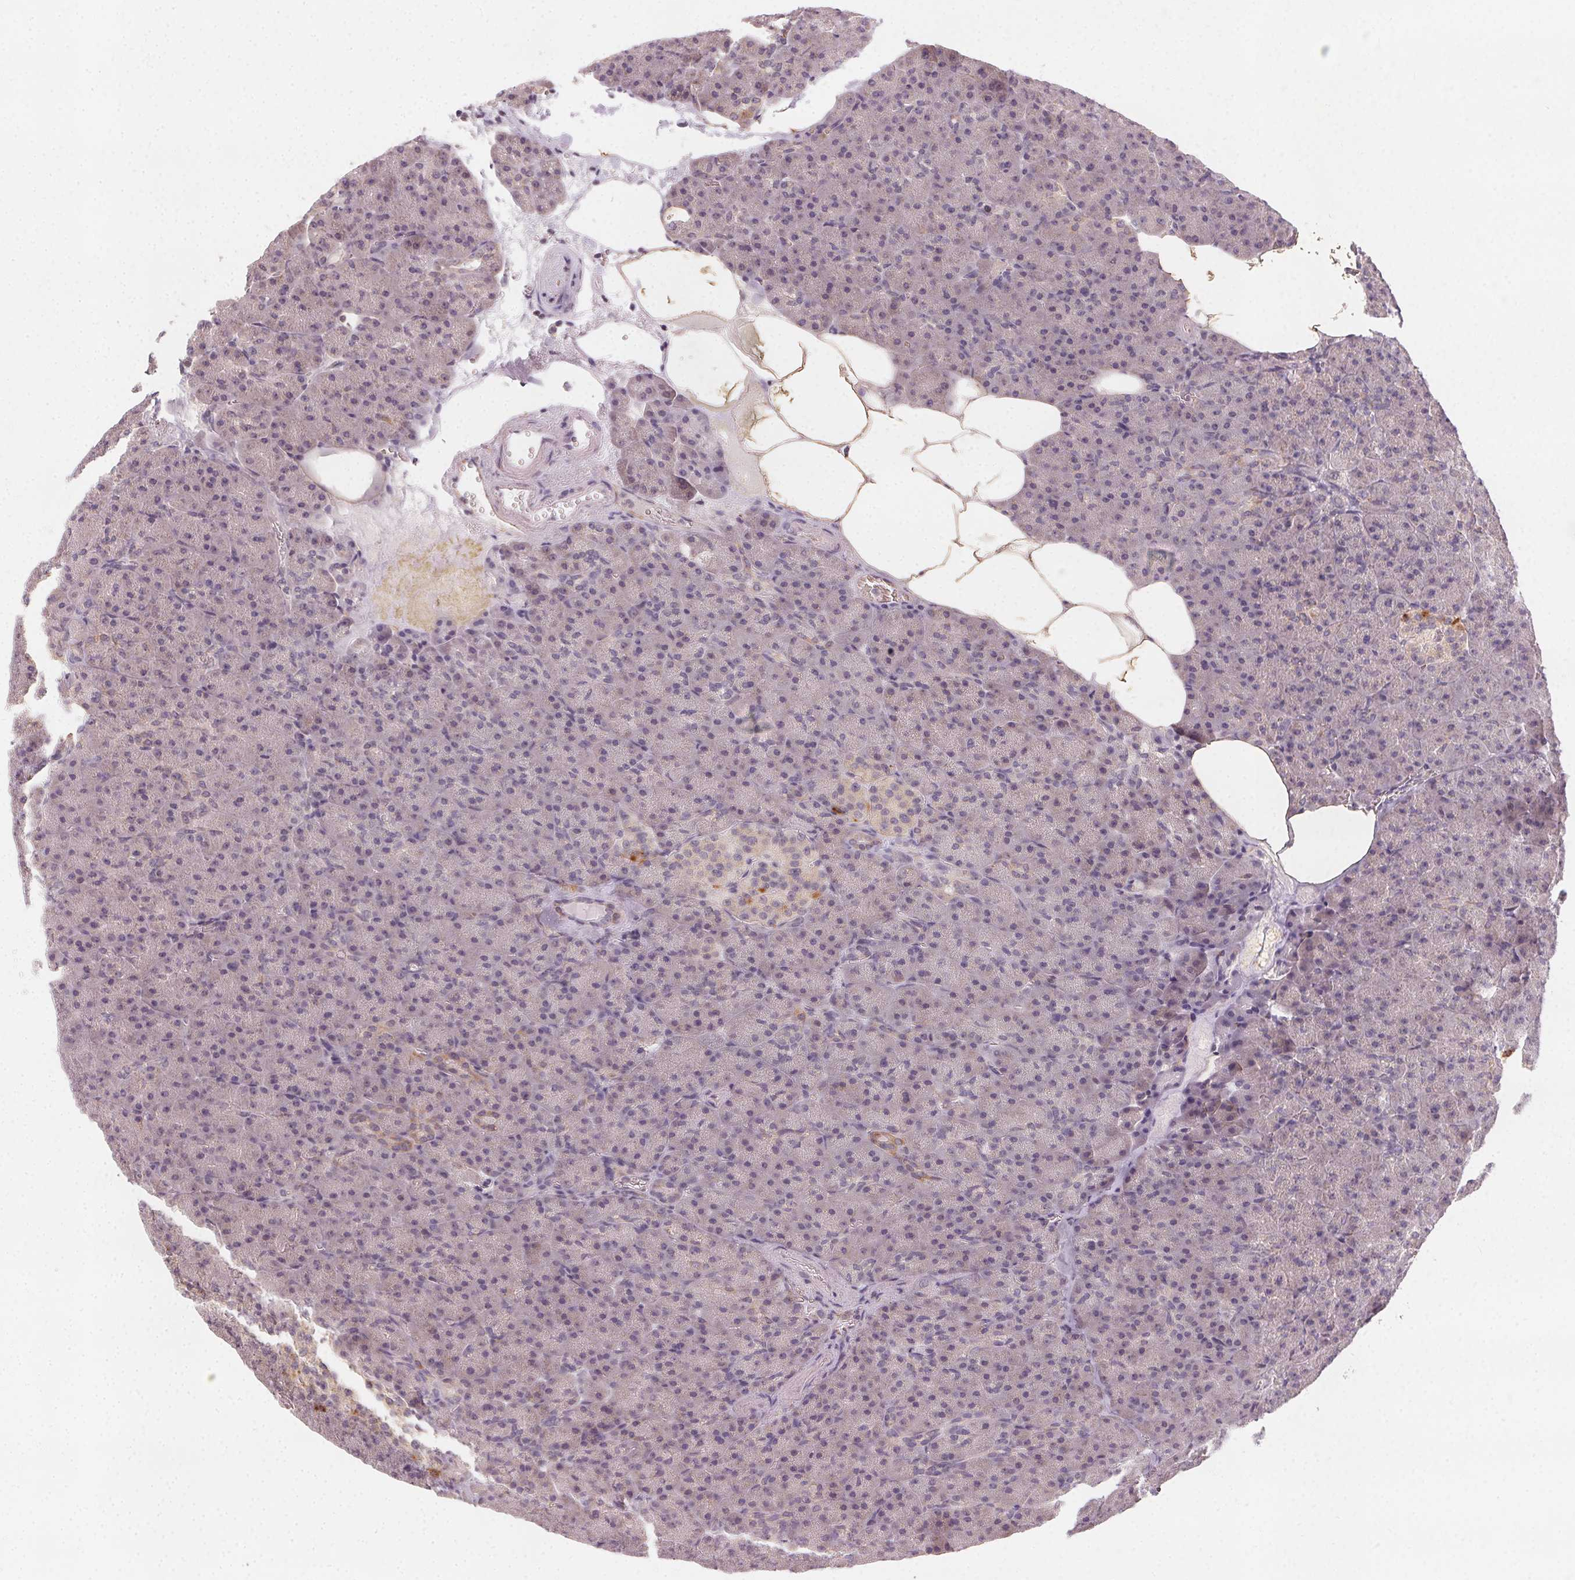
{"staining": {"intensity": "weak", "quantity": "<25%", "location": "cytoplasmic/membranous"}, "tissue": "pancreas", "cell_type": "Exocrine glandular cells", "image_type": "normal", "snomed": [{"axis": "morphology", "description": "Normal tissue, NOS"}, {"axis": "topography", "description": "Pancreas"}], "caption": "Pancreas was stained to show a protein in brown. There is no significant staining in exocrine glandular cells.", "gene": "NCOA4", "patient": {"sex": "female", "age": 74}}